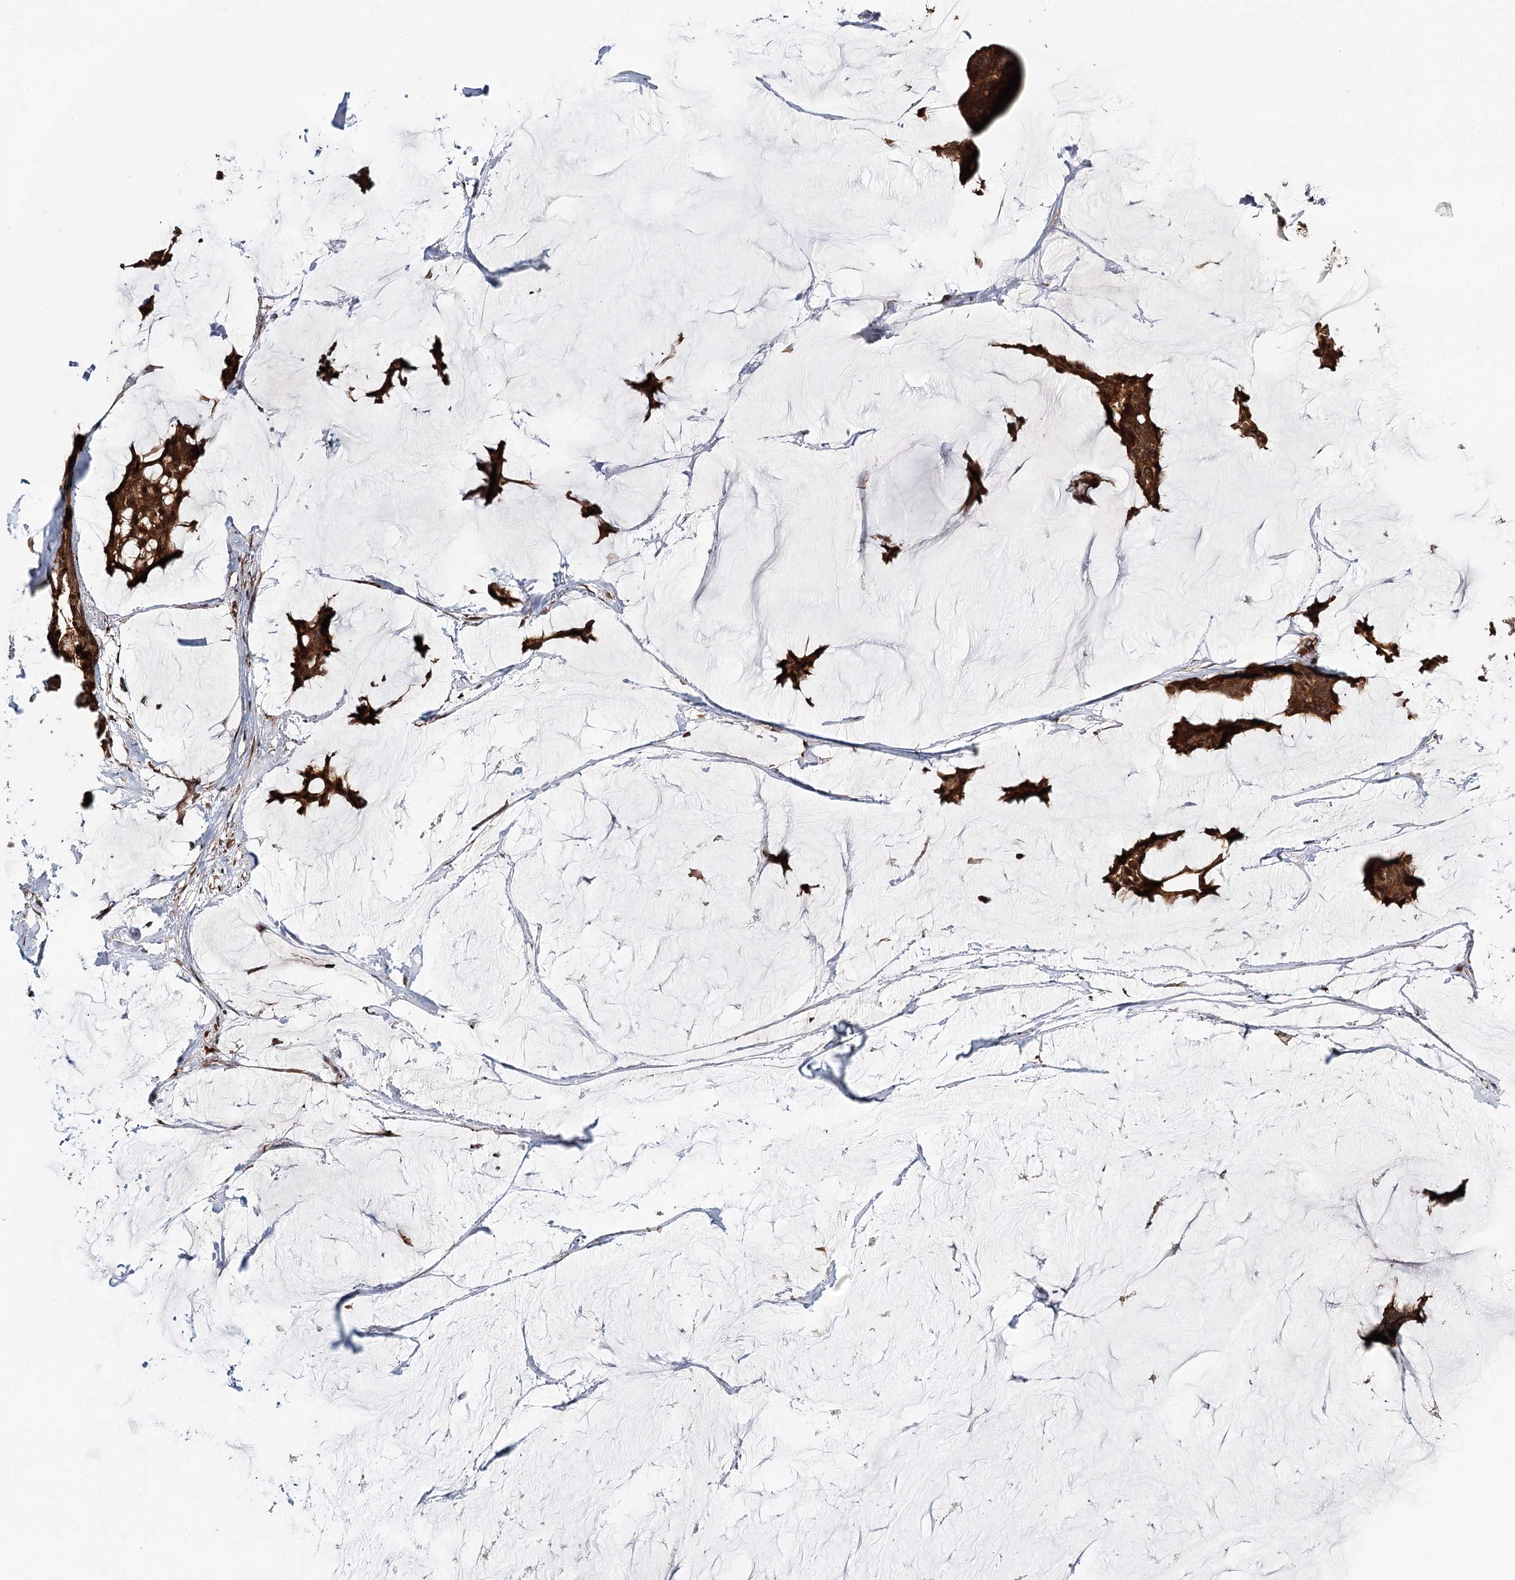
{"staining": {"intensity": "strong", "quantity": ">75%", "location": "cytoplasmic/membranous,nuclear"}, "tissue": "breast cancer", "cell_type": "Tumor cells", "image_type": "cancer", "snomed": [{"axis": "morphology", "description": "Duct carcinoma"}, {"axis": "topography", "description": "Breast"}], "caption": "Immunohistochemistry (IHC) (DAB (3,3'-diaminobenzidine)) staining of human breast cancer shows strong cytoplasmic/membranous and nuclear protein positivity in approximately >75% of tumor cells.", "gene": "N6AMT1", "patient": {"sex": "female", "age": 93}}